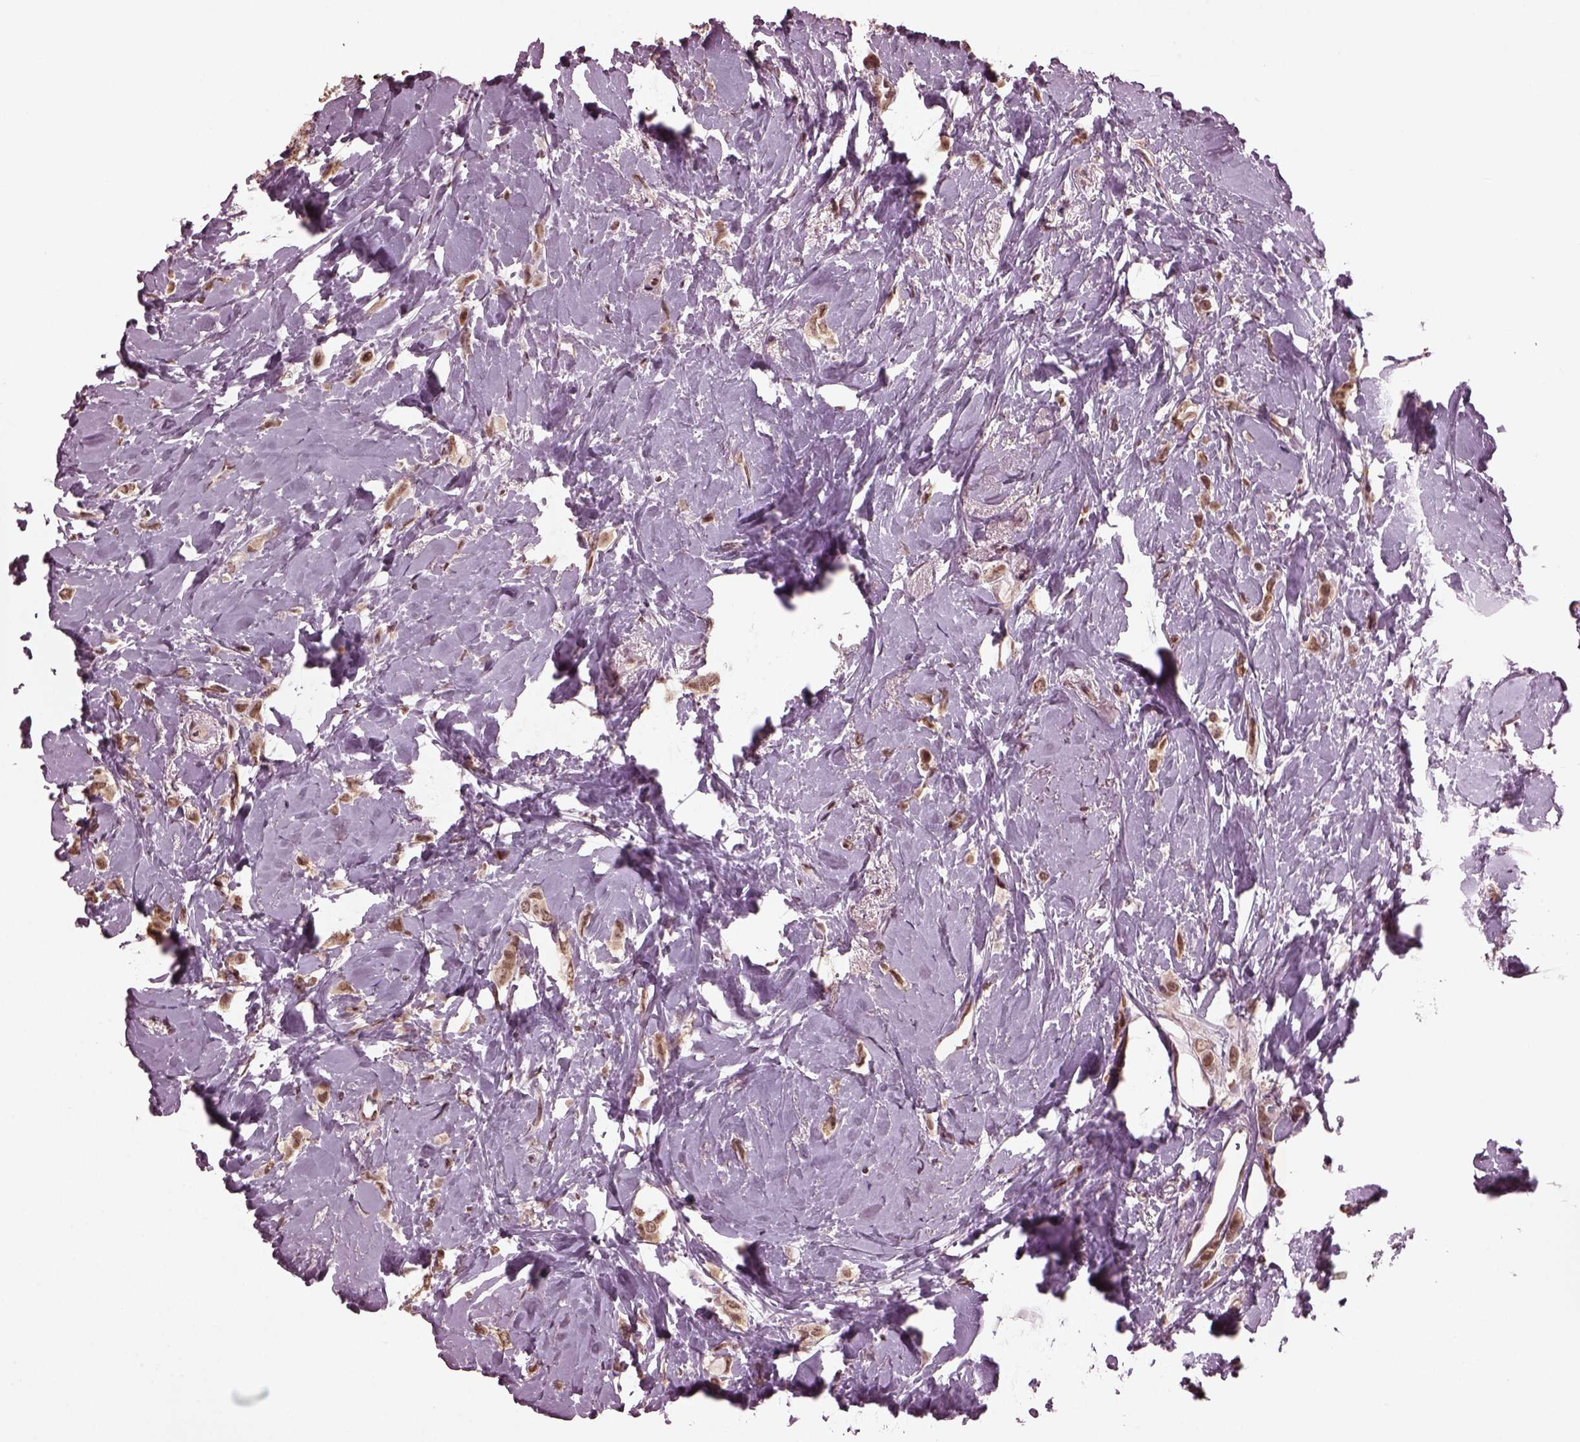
{"staining": {"intensity": "moderate", "quantity": ">75%", "location": "nuclear"}, "tissue": "breast cancer", "cell_type": "Tumor cells", "image_type": "cancer", "snomed": [{"axis": "morphology", "description": "Lobular carcinoma"}, {"axis": "topography", "description": "Breast"}], "caption": "Protein staining shows moderate nuclear staining in about >75% of tumor cells in lobular carcinoma (breast).", "gene": "RUVBL2", "patient": {"sex": "female", "age": 66}}